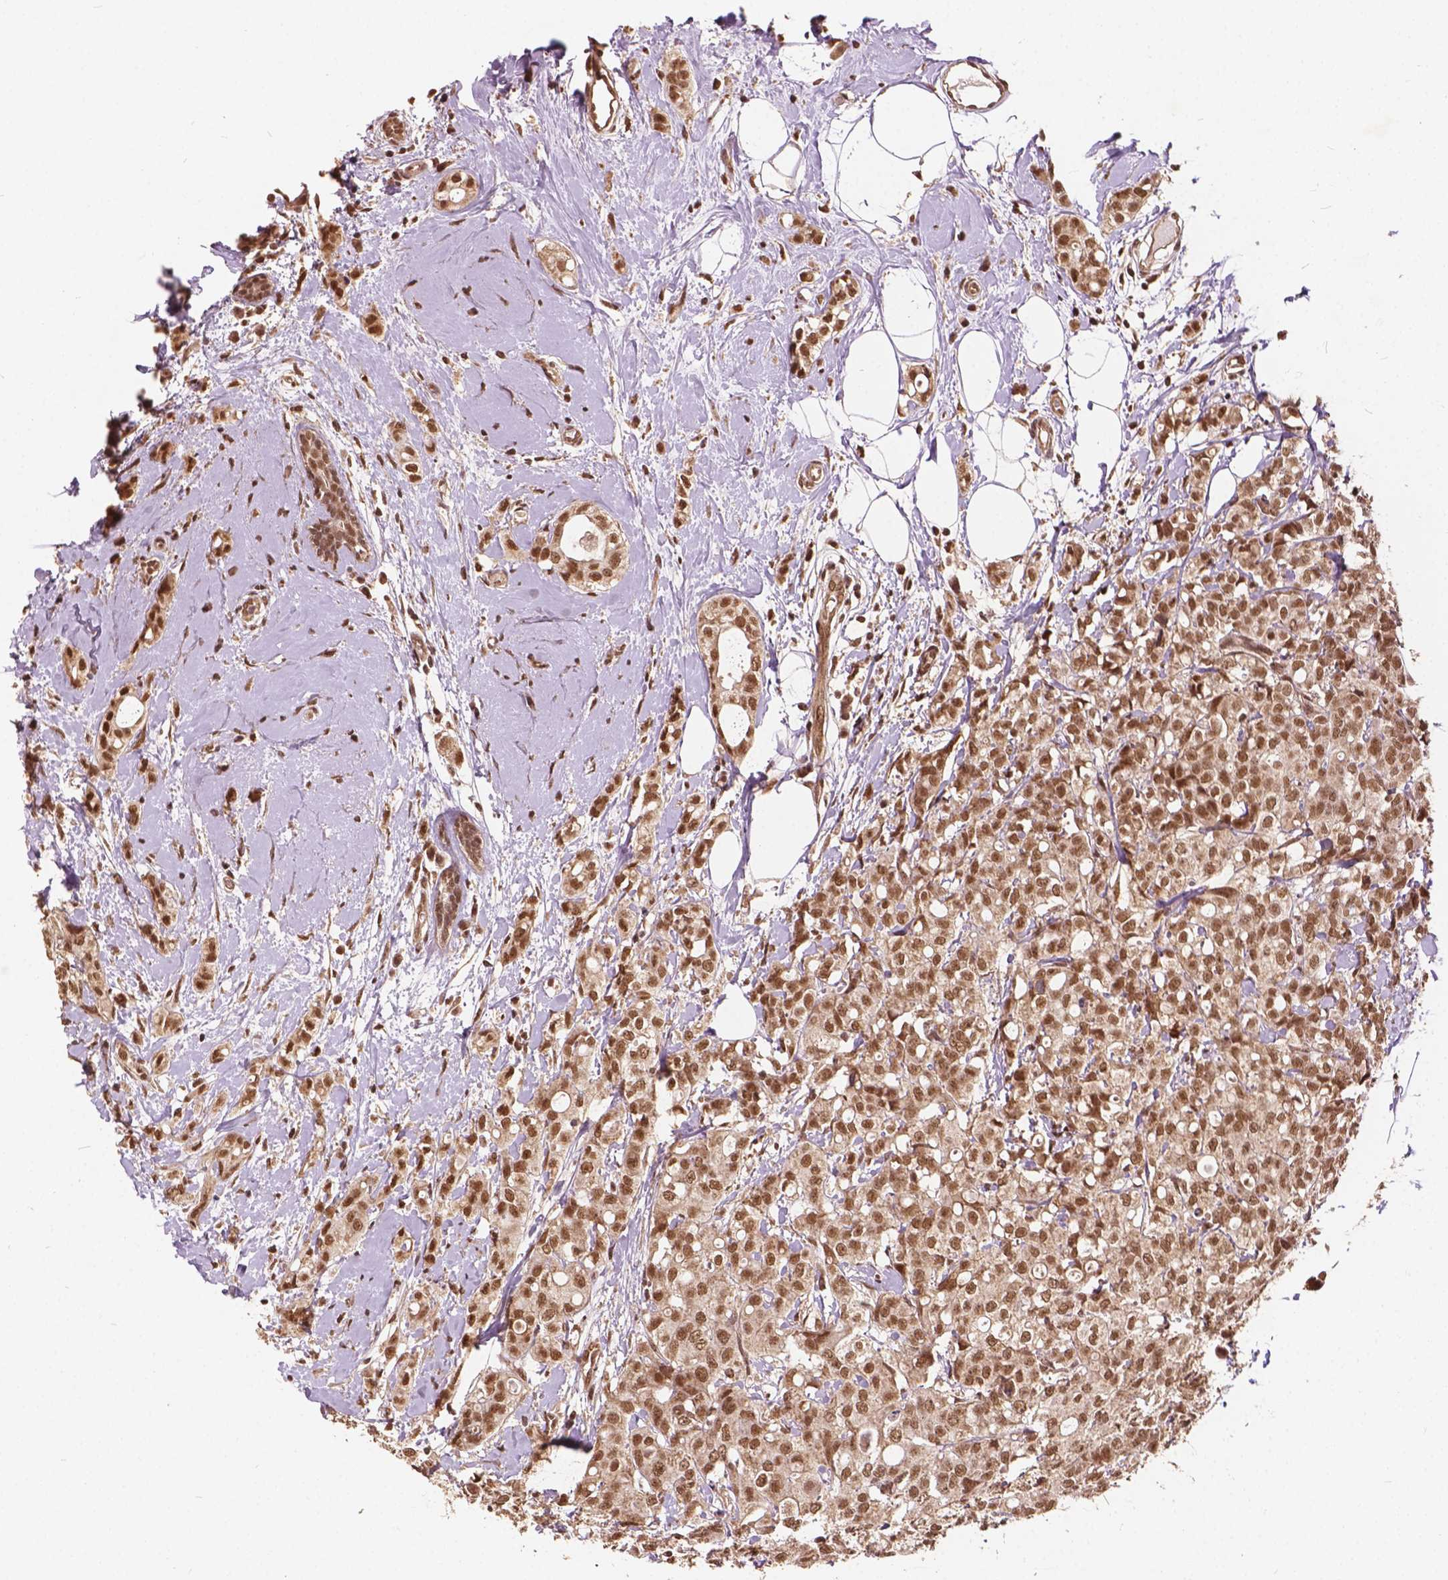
{"staining": {"intensity": "moderate", "quantity": ">75%", "location": "nuclear"}, "tissue": "breast cancer", "cell_type": "Tumor cells", "image_type": "cancer", "snomed": [{"axis": "morphology", "description": "Duct carcinoma"}, {"axis": "topography", "description": "Breast"}], "caption": "A brown stain shows moderate nuclear expression of a protein in breast infiltrating ductal carcinoma tumor cells.", "gene": "GPS2", "patient": {"sex": "female", "age": 40}}